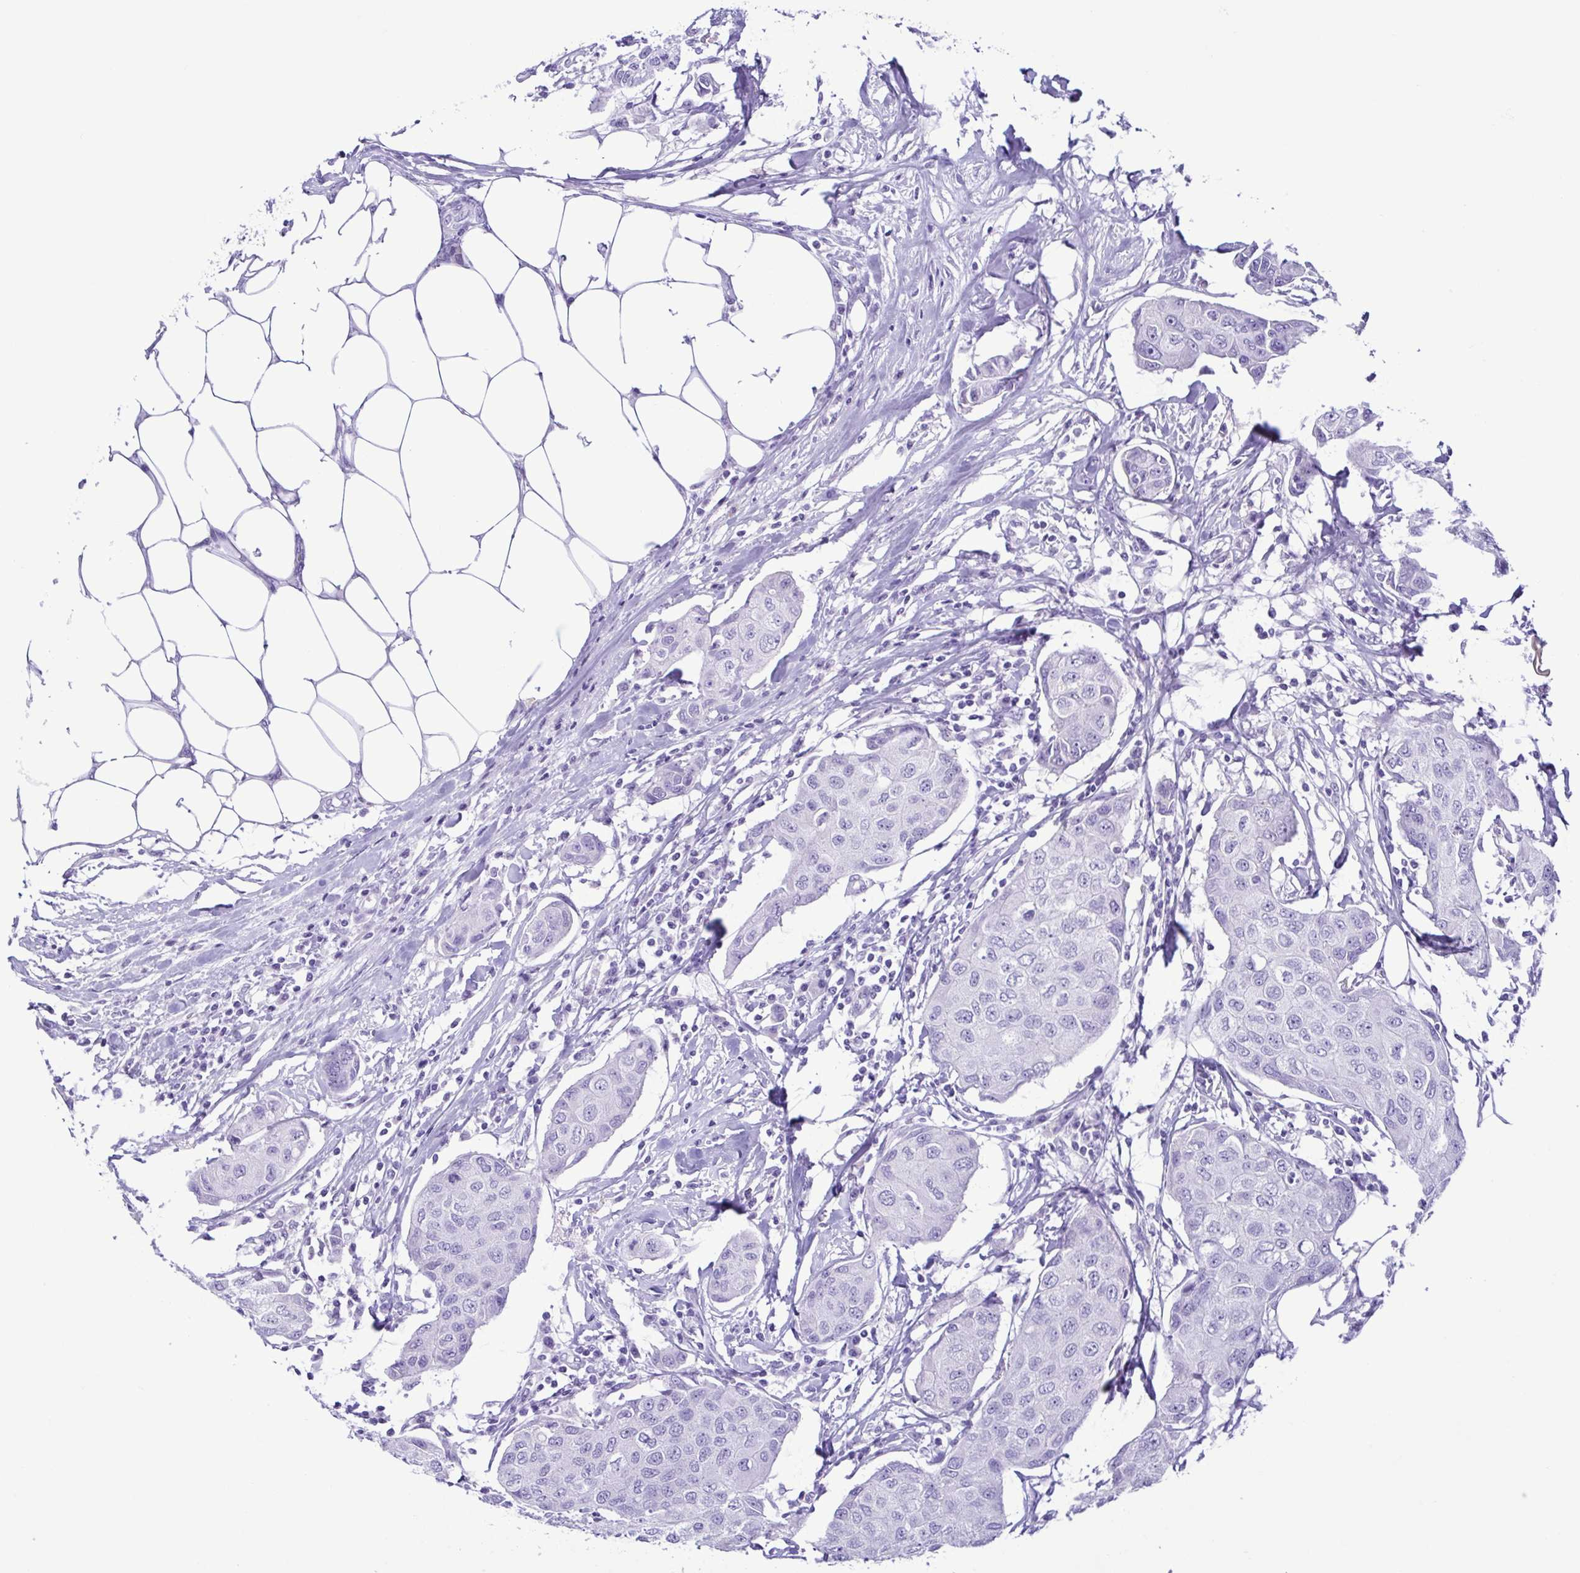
{"staining": {"intensity": "negative", "quantity": "none", "location": "none"}, "tissue": "breast cancer", "cell_type": "Tumor cells", "image_type": "cancer", "snomed": [{"axis": "morphology", "description": "Duct carcinoma"}, {"axis": "topography", "description": "Breast"}, {"axis": "topography", "description": "Lymph node"}], "caption": "Immunohistochemistry (IHC) of breast cancer (invasive ductal carcinoma) exhibits no staining in tumor cells.", "gene": "SPATA16", "patient": {"sex": "female", "age": 80}}